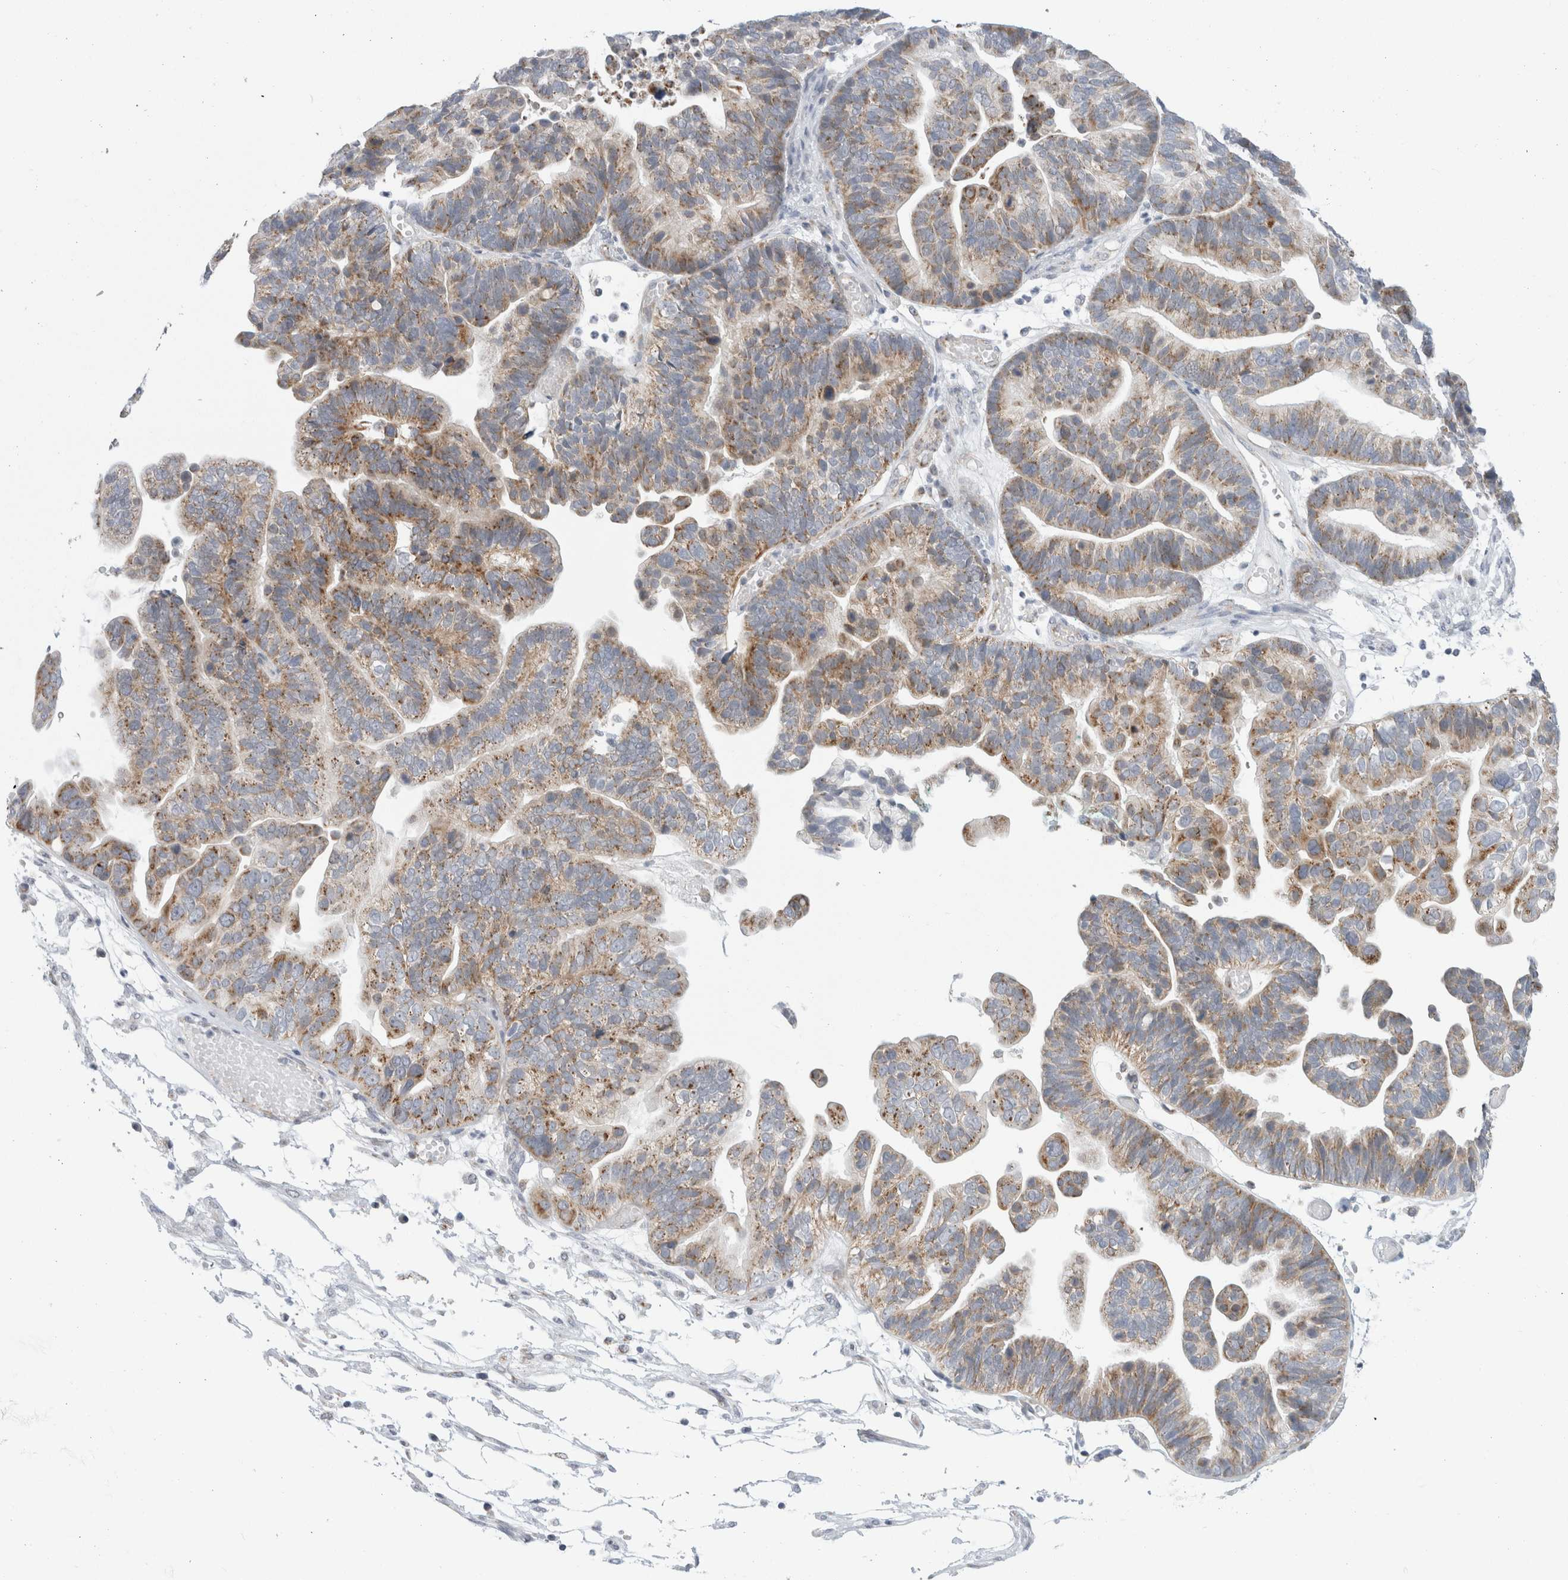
{"staining": {"intensity": "moderate", "quantity": ">75%", "location": "cytoplasmic/membranous"}, "tissue": "ovarian cancer", "cell_type": "Tumor cells", "image_type": "cancer", "snomed": [{"axis": "morphology", "description": "Cystadenocarcinoma, serous, NOS"}, {"axis": "topography", "description": "Ovary"}], "caption": "Protein staining of serous cystadenocarcinoma (ovarian) tissue reveals moderate cytoplasmic/membranous staining in approximately >75% of tumor cells.", "gene": "FAHD1", "patient": {"sex": "female", "age": 56}}